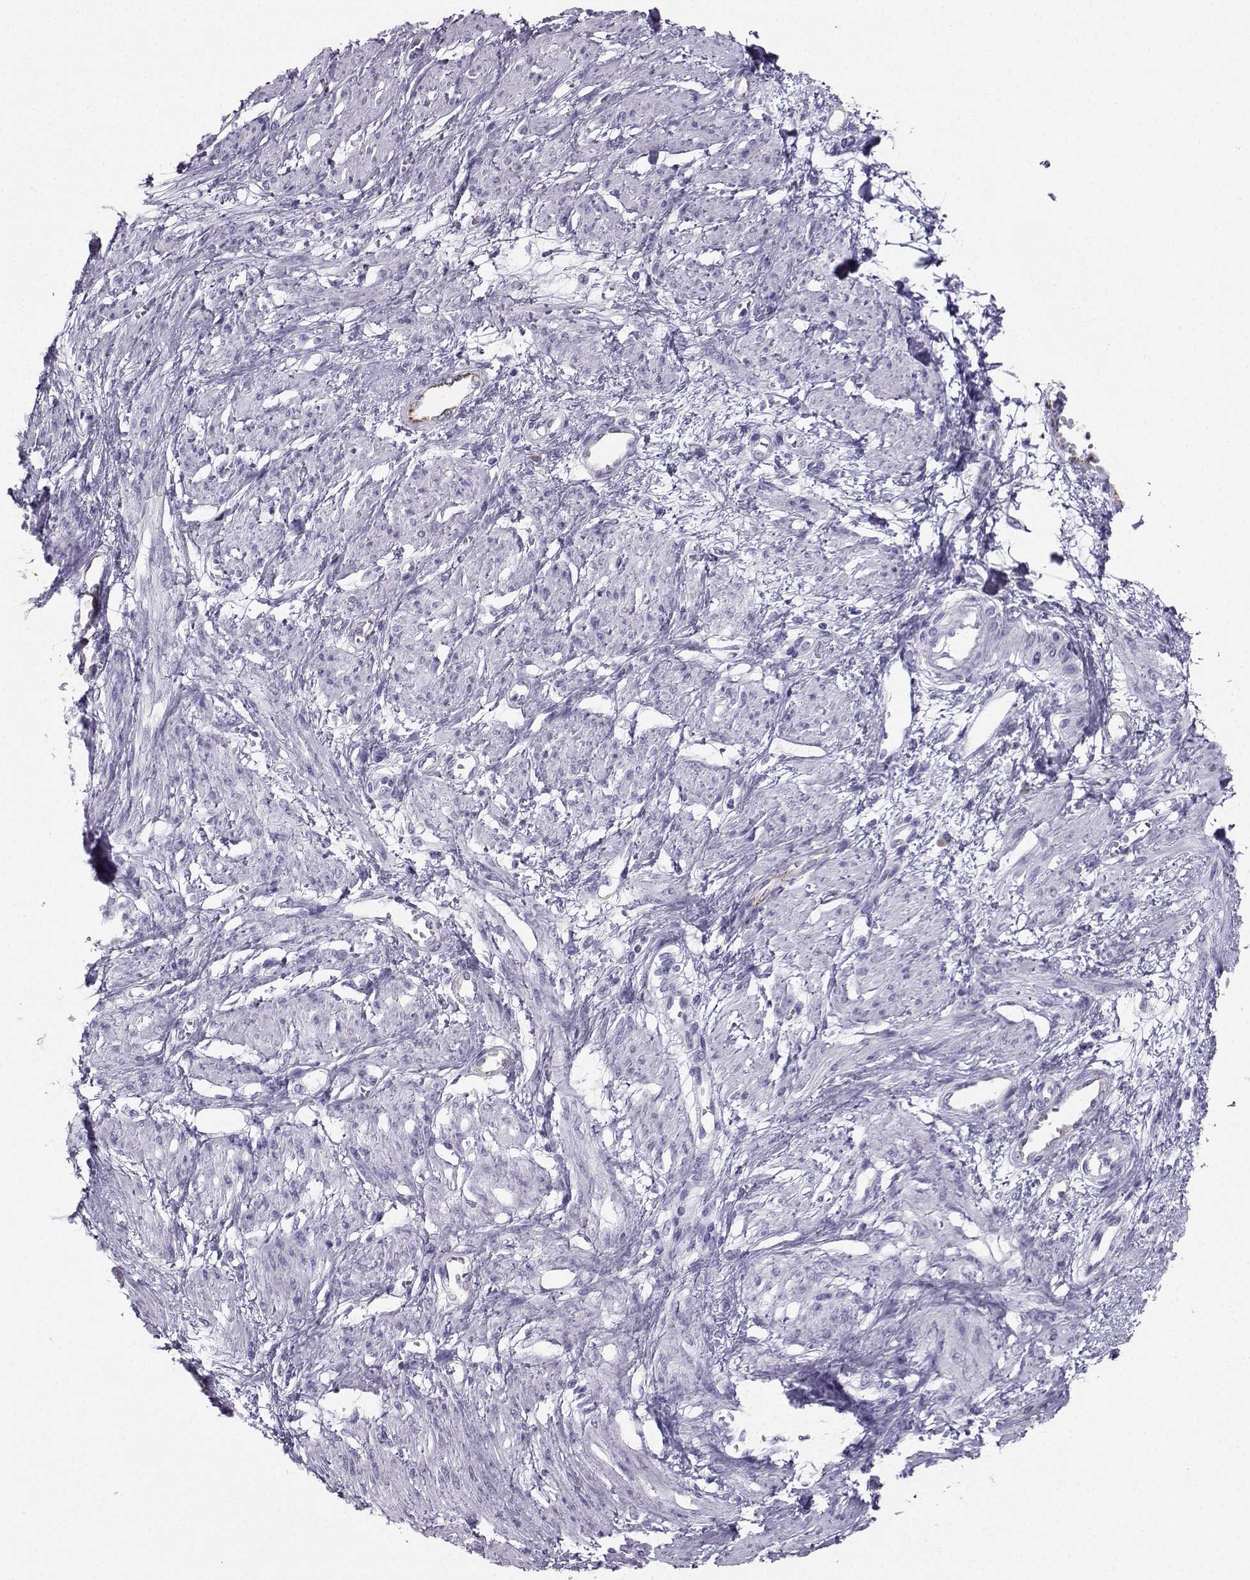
{"staining": {"intensity": "negative", "quantity": "none", "location": "none"}, "tissue": "smooth muscle", "cell_type": "Smooth muscle cells", "image_type": "normal", "snomed": [{"axis": "morphology", "description": "Normal tissue, NOS"}, {"axis": "topography", "description": "Smooth muscle"}, {"axis": "topography", "description": "Uterus"}], "caption": "A high-resolution image shows immunohistochemistry (IHC) staining of benign smooth muscle, which exhibits no significant staining in smooth muscle cells. (DAB (3,3'-diaminobenzidine) immunohistochemistry, high magnification).", "gene": "IQCD", "patient": {"sex": "female", "age": 39}}